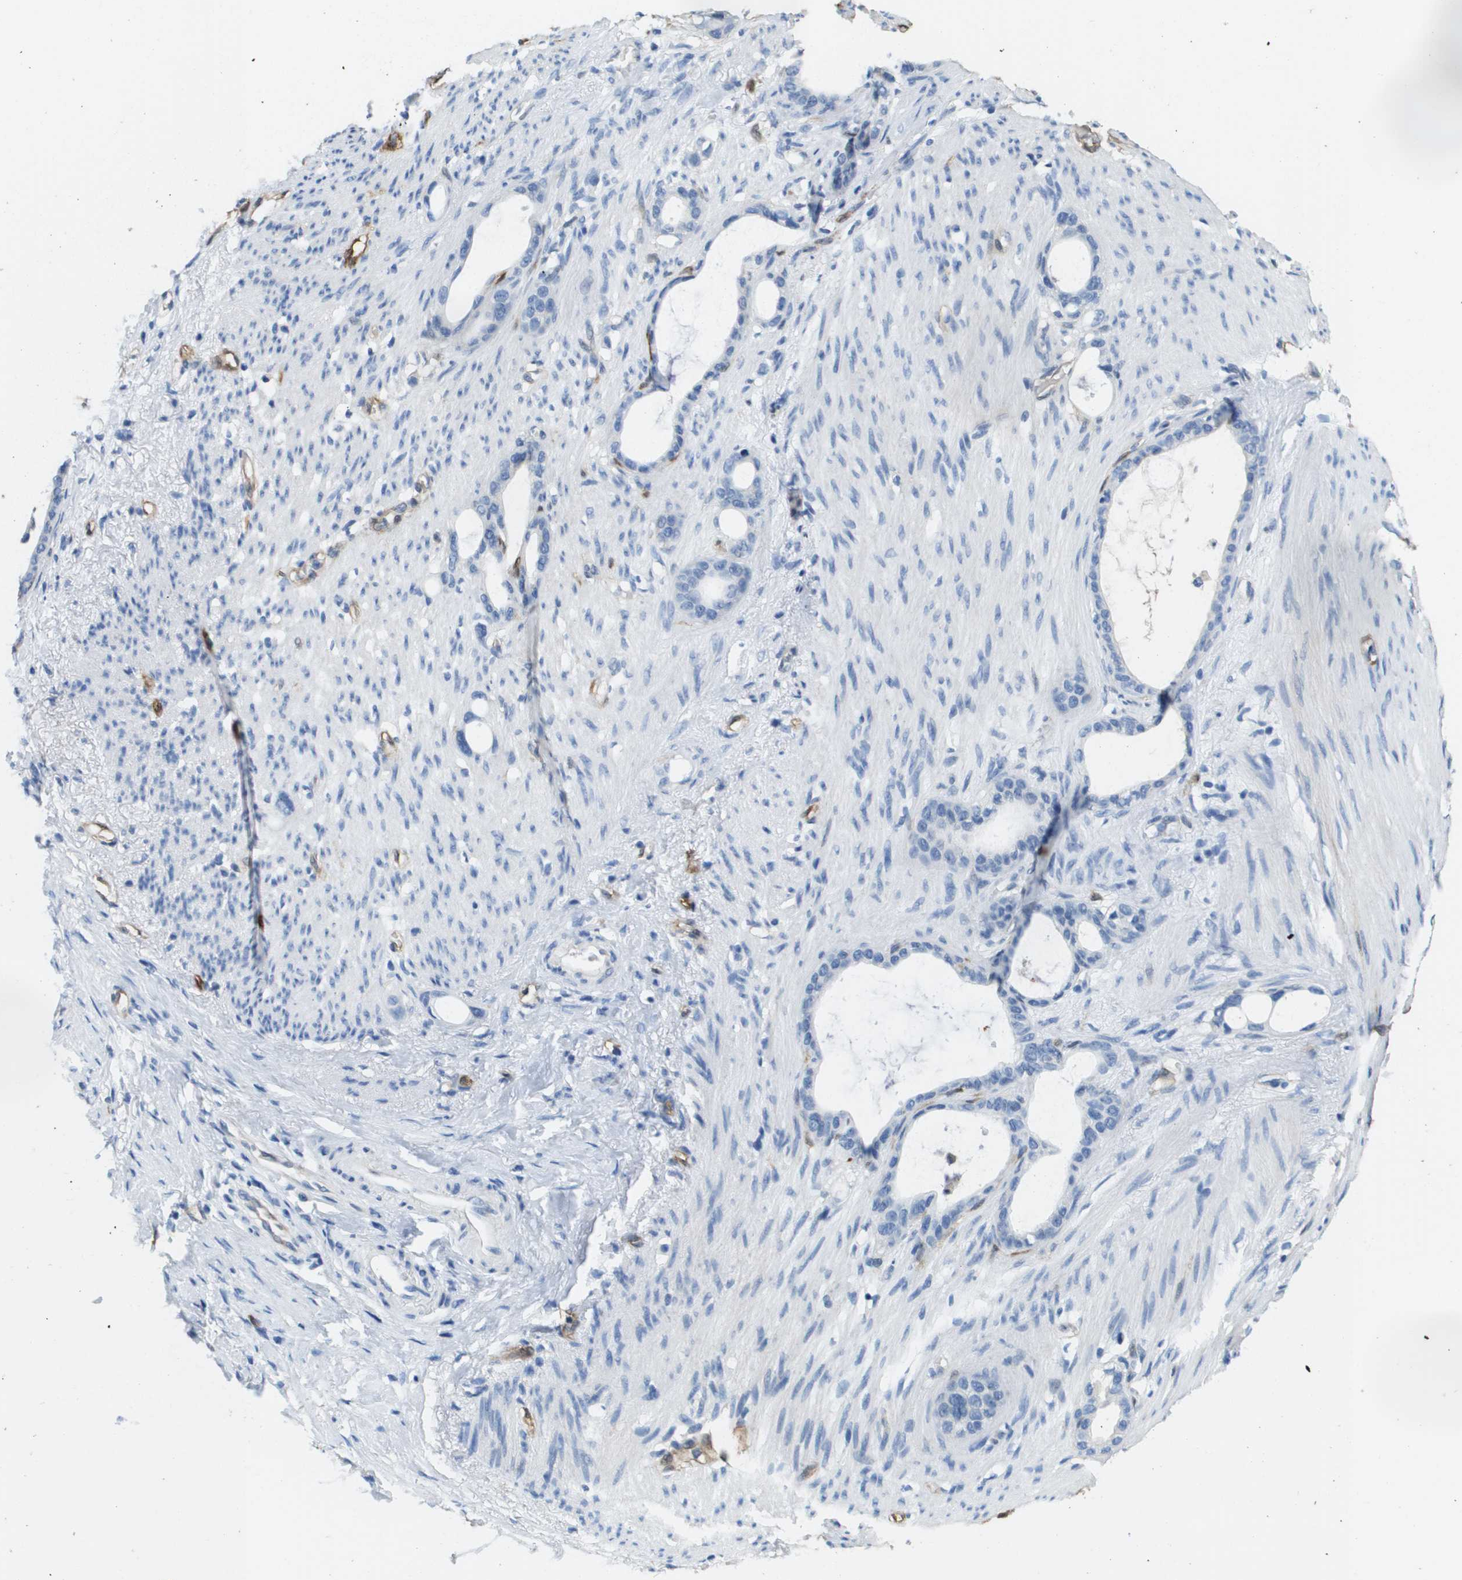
{"staining": {"intensity": "negative", "quantity": "none", "location": "none"}, "tissue": "stomach cancer", "cell_type": "Tumor cells", "image_type": "cancer", "snomed": [{"axis": "morphology", "description": "Adenocarcinoma, NOS"}, {"axis": "topography", "description": "Stomach"}], "caption": "Stomach adenocarcinoma was stained to show a protein in brown. There is no significant positivity in tumor cells.", "gene": "FABP5", "patient": {"sex": "female", "age": 75}}